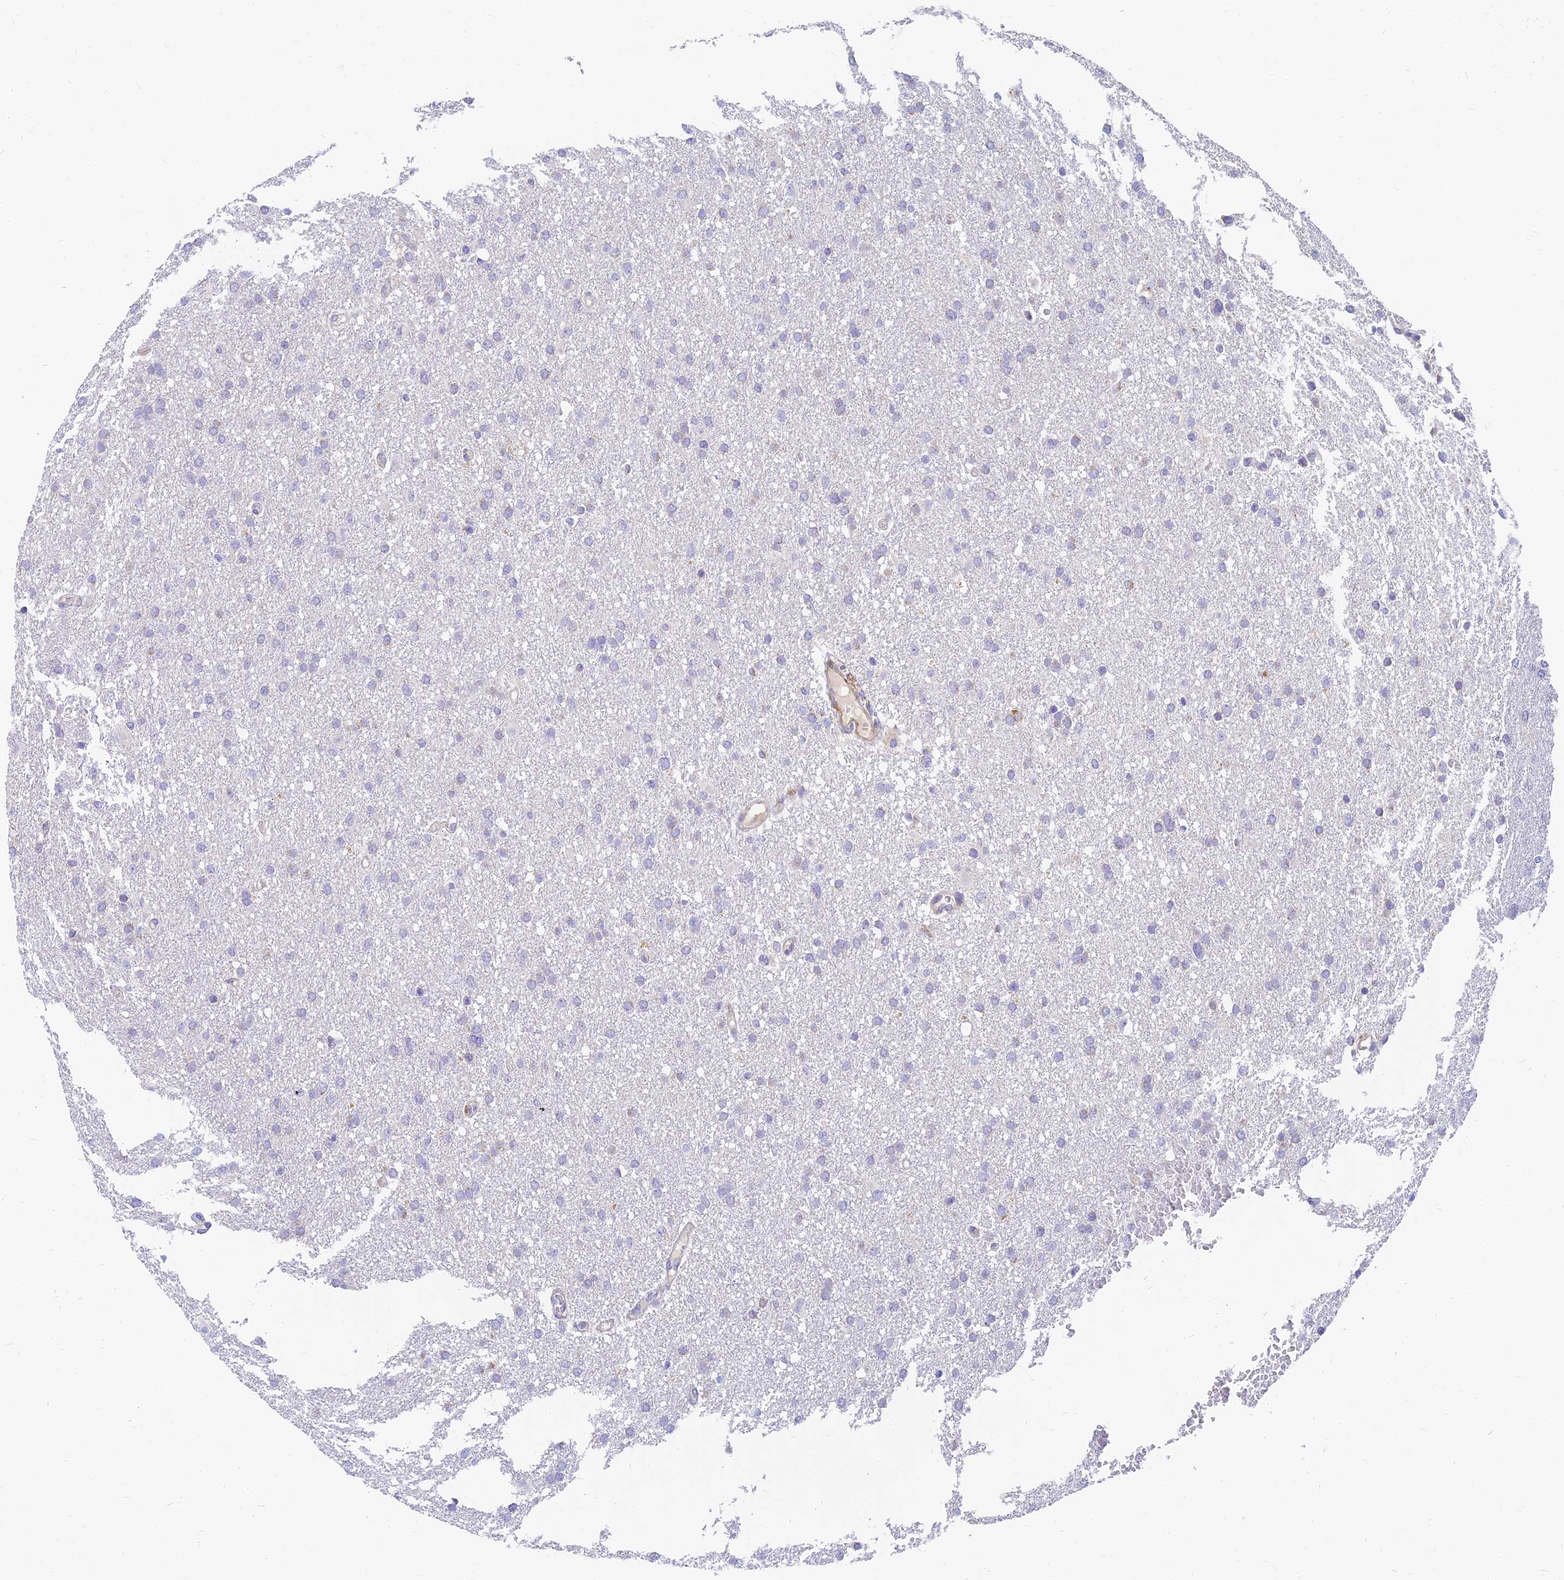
{"staining": {"intensity": "negative", "quantity": "none", "location": "none"}, "tissue": "glioma", "cell_type": "Tumor cells", "image_type": "cancer", "snomed": [{"axis": "morphology", "description": "Glioma, malignant, High grade"}, {"axis": "topography", "description": "Cerebral cortex"}], "caption": "There is no significant staining in tumor cells of glioma.", "gene": "MRPL15", "patient": {"sex": "female", "age": 36}}